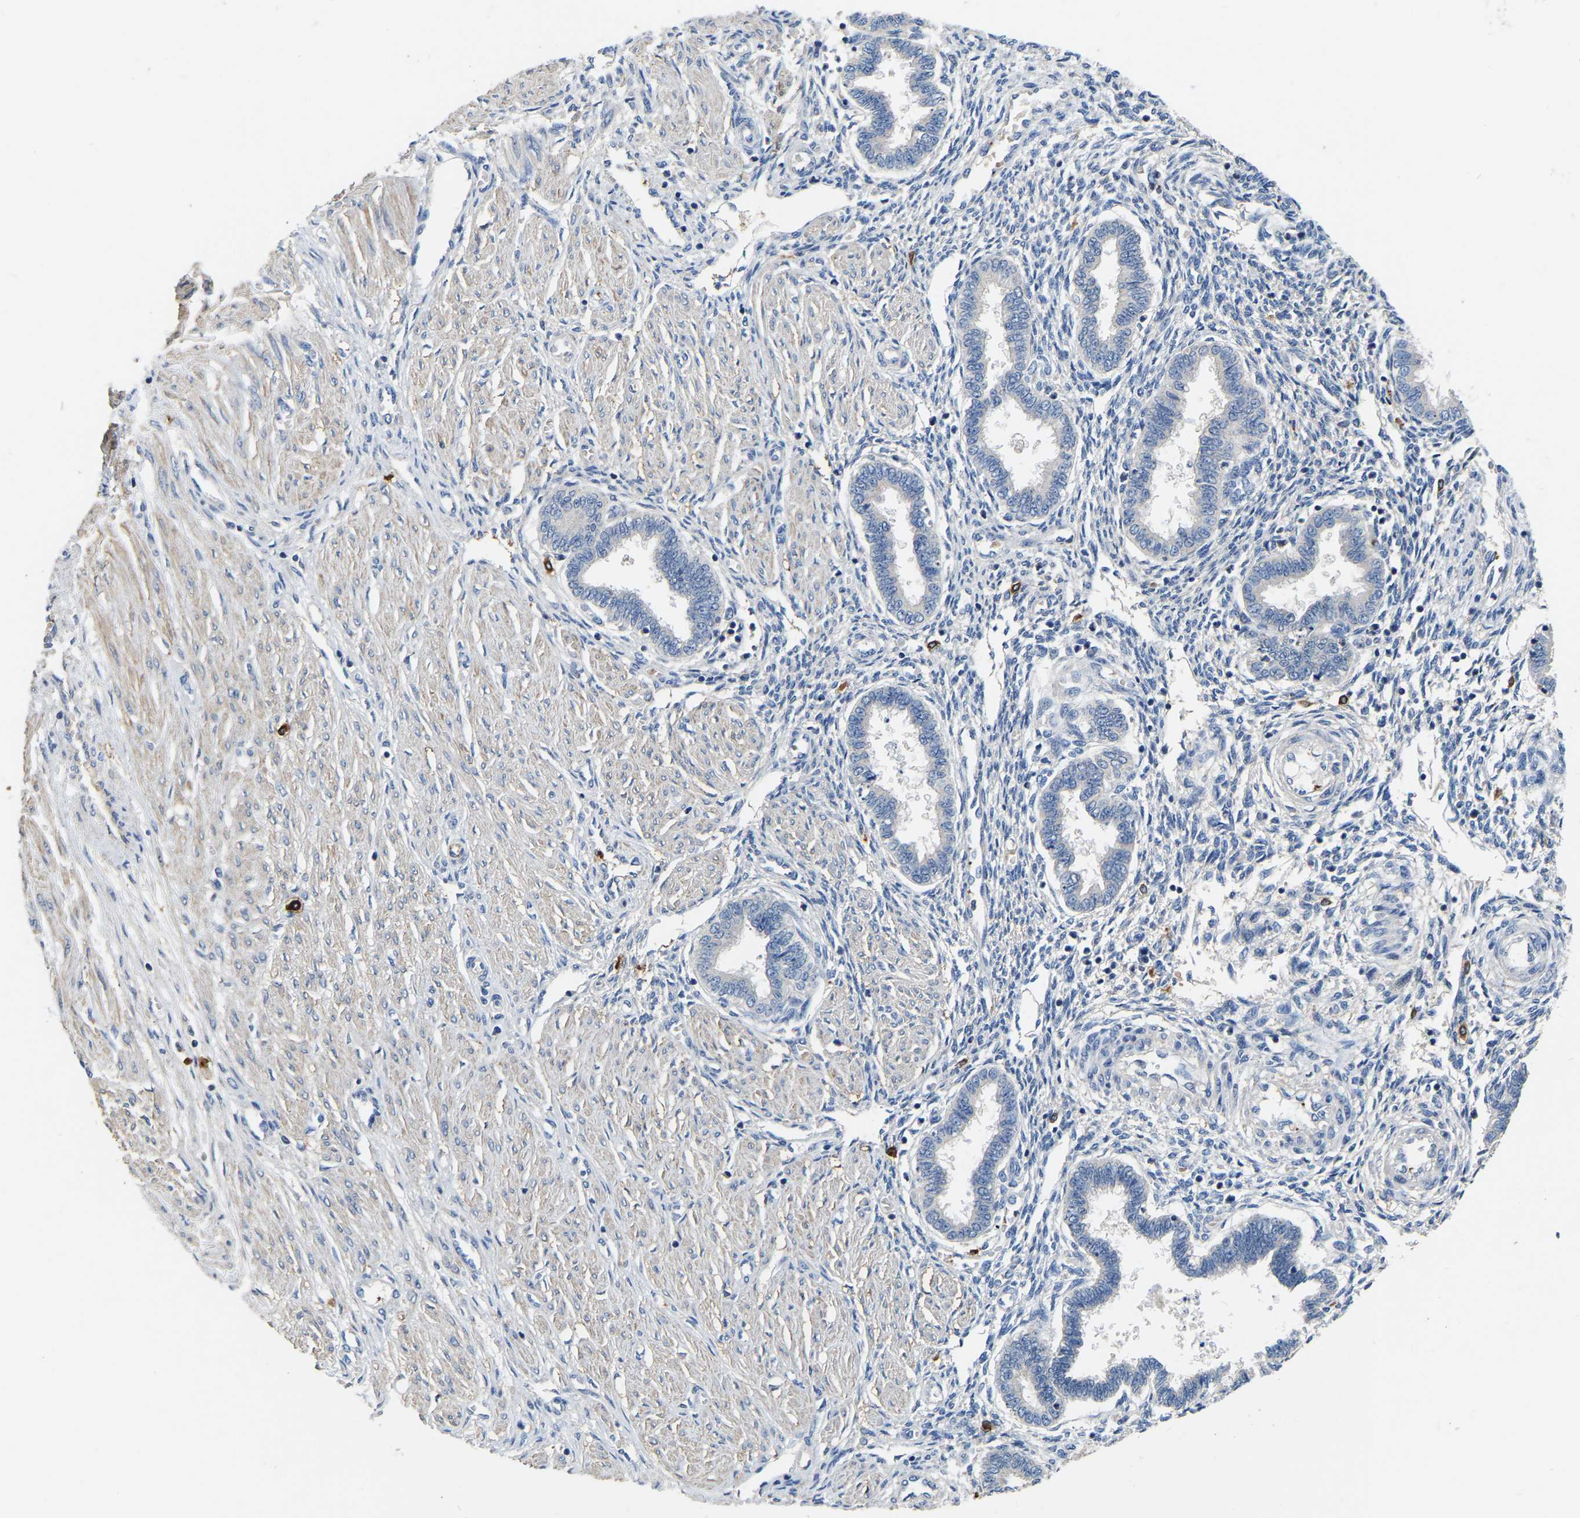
{"staining": {"intensity": "negative", "quantity": "none", "location": "none"}, "tissue": "endometrium", "cell_type": "Cells in endometrial stroma", "image_type": "normal", "snomed": [{"axis": "morphology", "description": "Normal tissue, NOS"}, {"axis": "topography", "description": "Endometrium"}], "caption": "Immunohistochemical staining of unremarkable endometrium displays no significant positivity in cells in endometrial stroma. Brightfield microscopy of IHC stained with DAB (3,3'-diaminobenzidine) (brown) and hematoxylin (blue), captured at high magnification.", "gene": "RAB27B", "patient": {"sex": "female", "age": 33}}